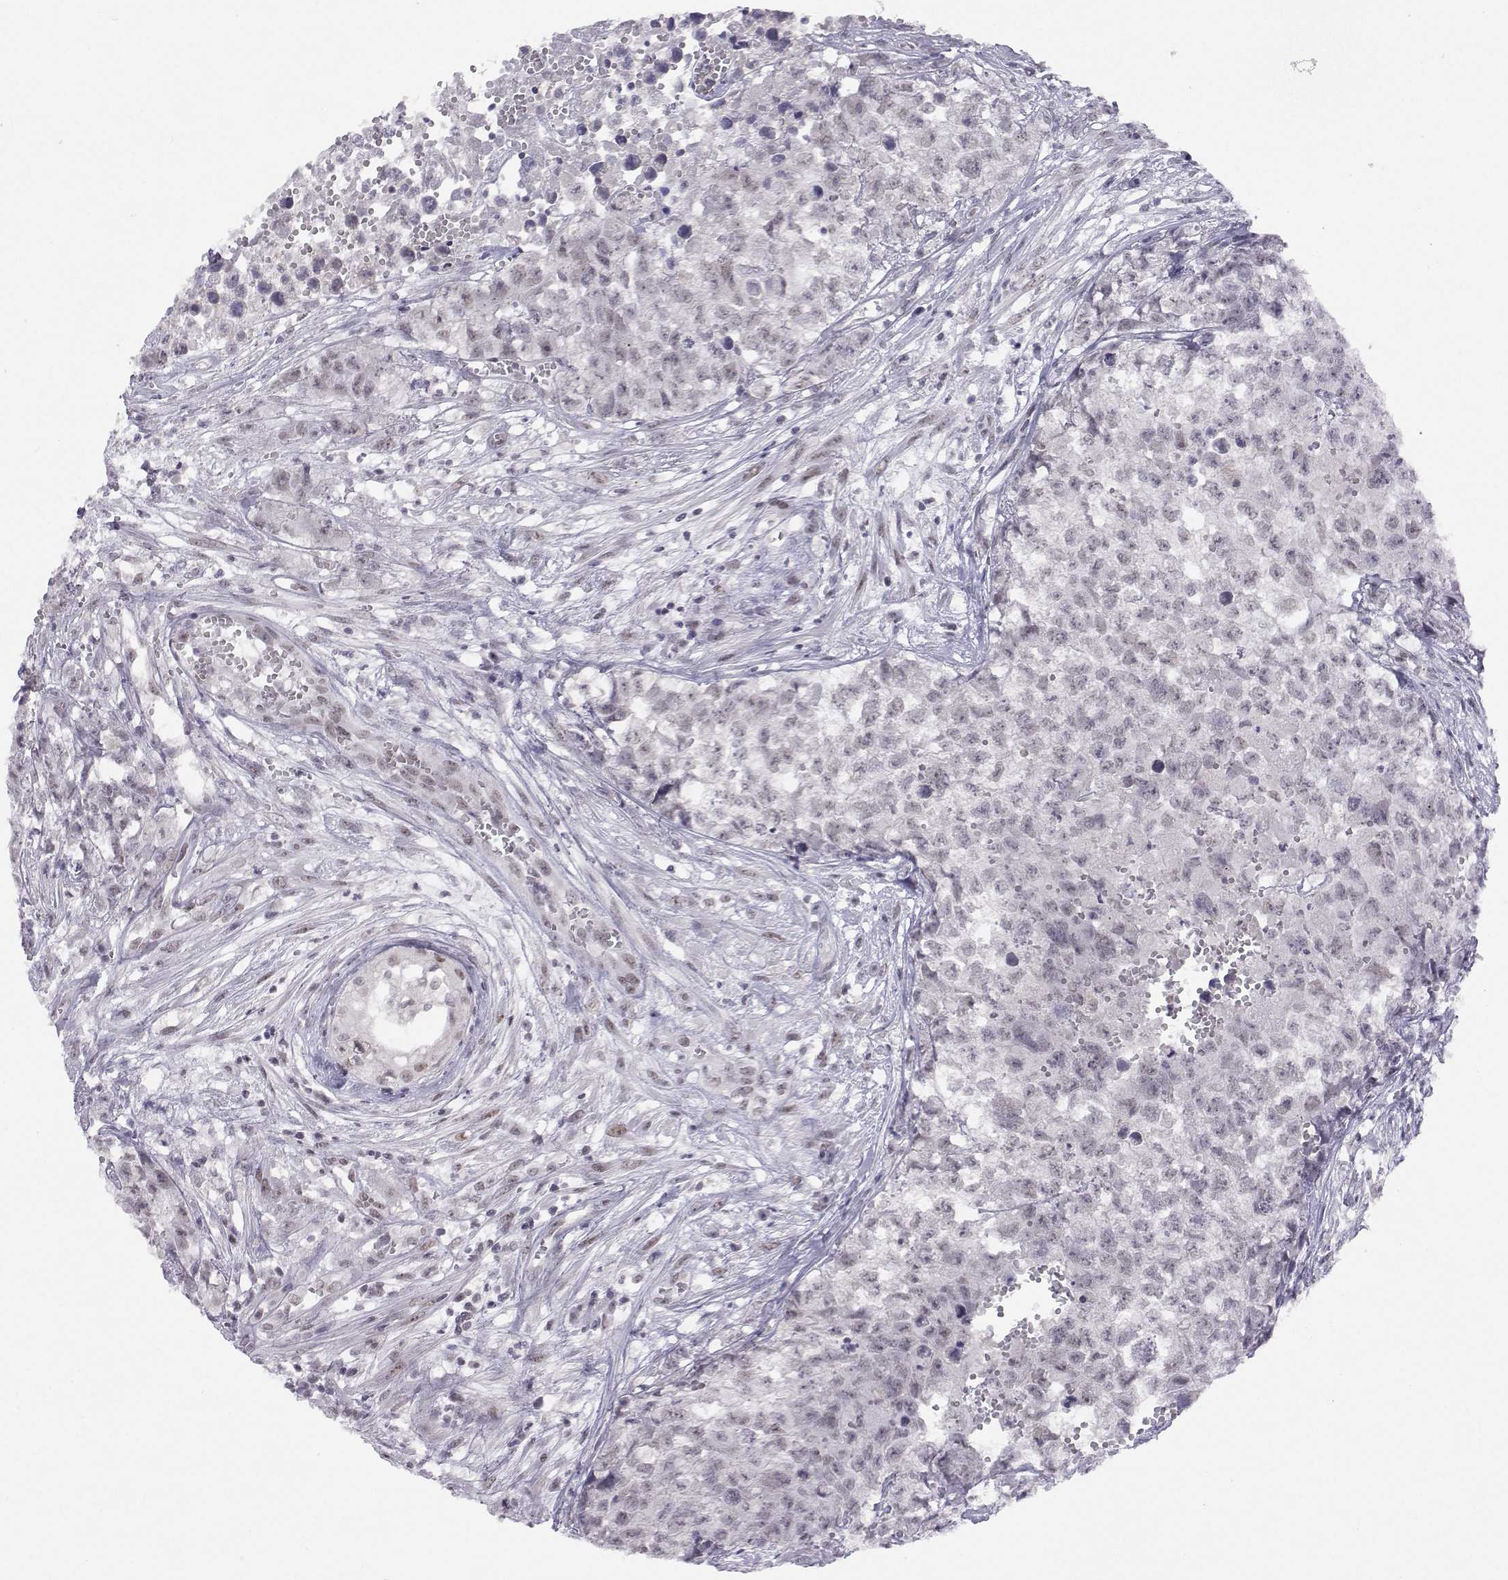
{"staining": {"intensity": "negative", "quantity": "none", "location": "none"}, "tissue": "testis cancer", "cell_type": "Tumor cells", "image_type": "cancer", "snomed": [{"axis": "morphology", "description": "Seminoma, NOS"}, {"axis": "morphology", "description": "Carcinoma, Embryonal, NOS"}, {"axis": "topography", "description": "Testis"}], "caption": "High power microscopy micrograph of an IHC photomicrograph of testis embryonal carcinoma, revealing no significant expression in tumor cells.", "gene": "MED26", "patient": {"sex": "male", "age": 22}}